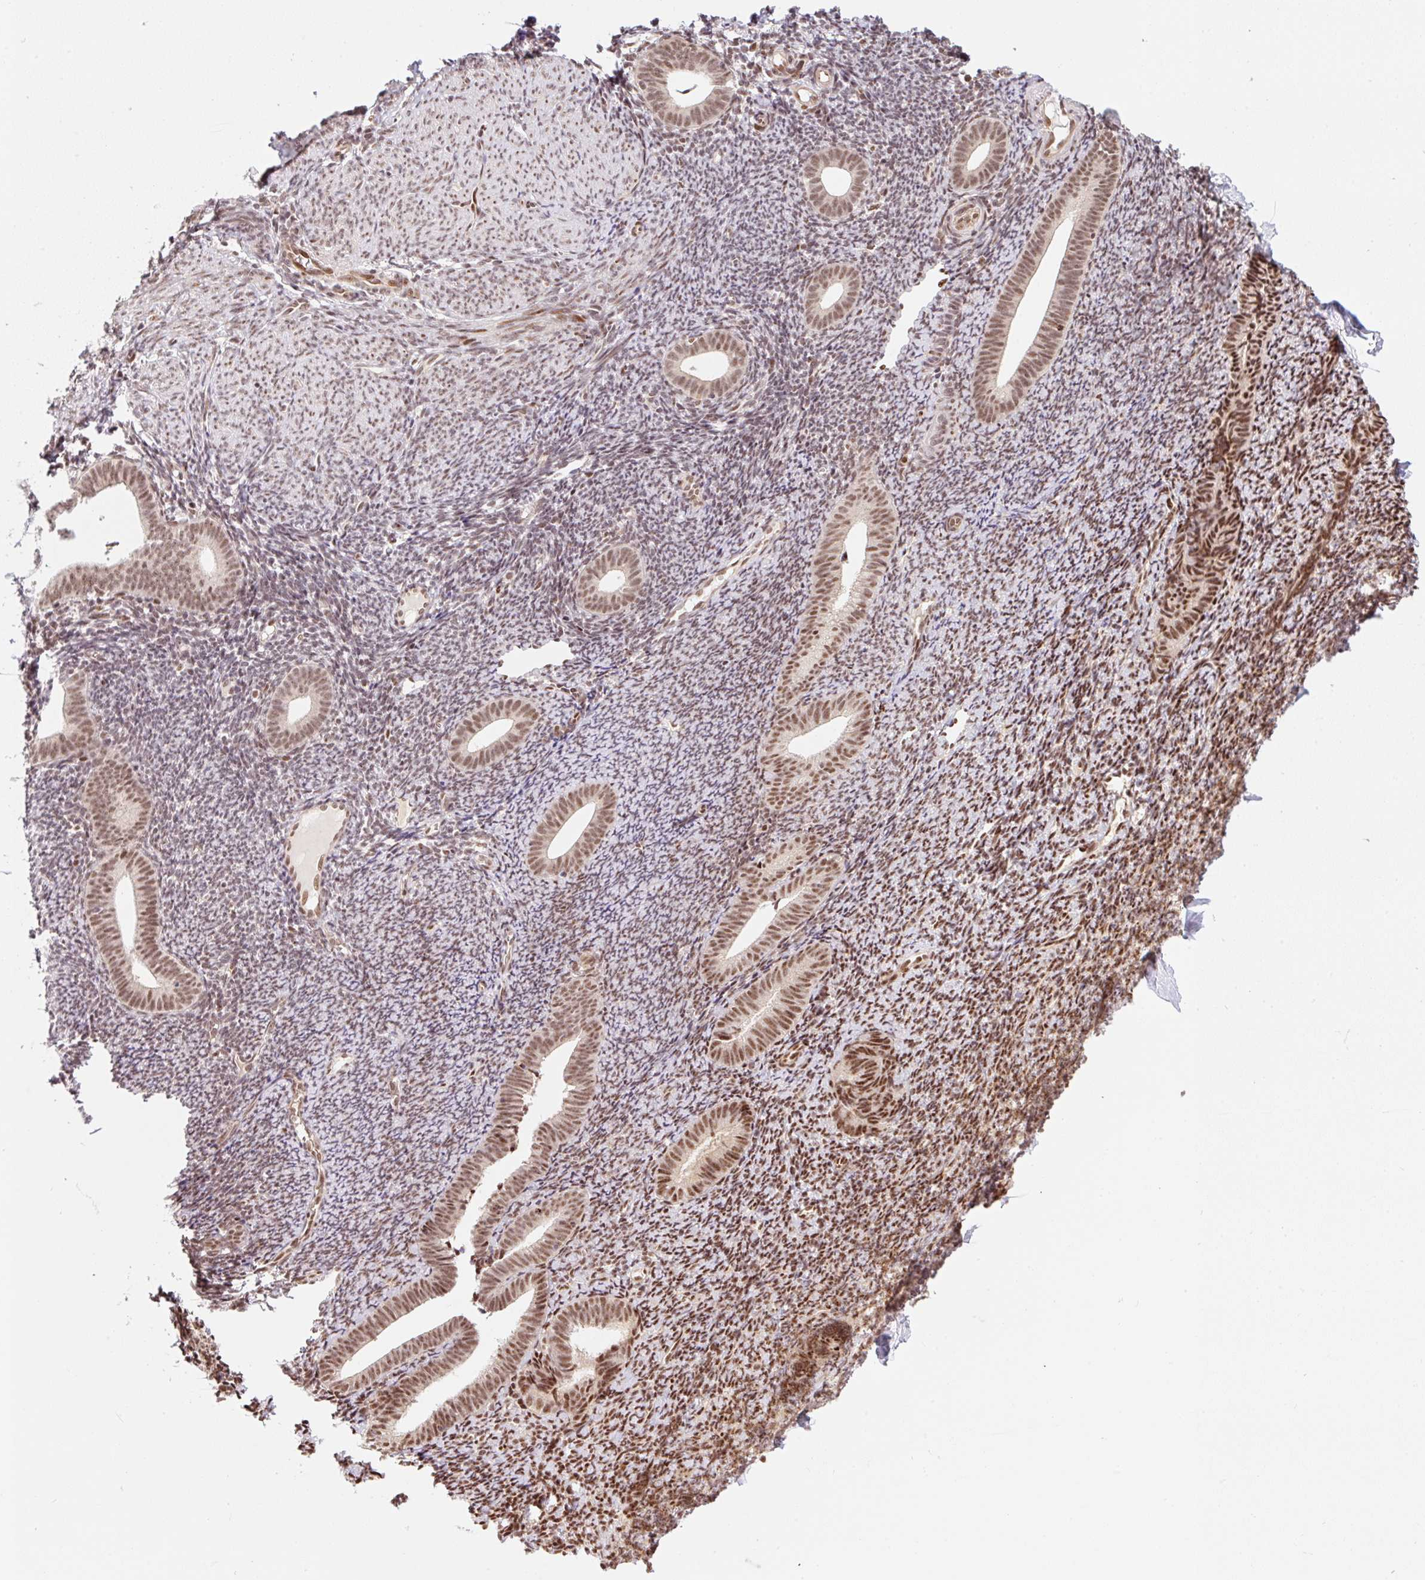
{"staining": {"intensity": "moderate", "quantity": ">75%", "location": "nuclear"}, "tissue": "endometrium", "cell_type": "Cells in endometrial stroma", "image_type": "normal", "snomed": [{"axis": "morphology", "description": "Normal tissue, NOS"}, {"axis": "topography", "description": "Endometrium"}], "caption": "Unremarkable endometrium displays moderate nuclear staining in approximately >75% of cells in endometrial stroma.", "gene": "INTS8", "patient": {"sex": "female", "age": 39}}